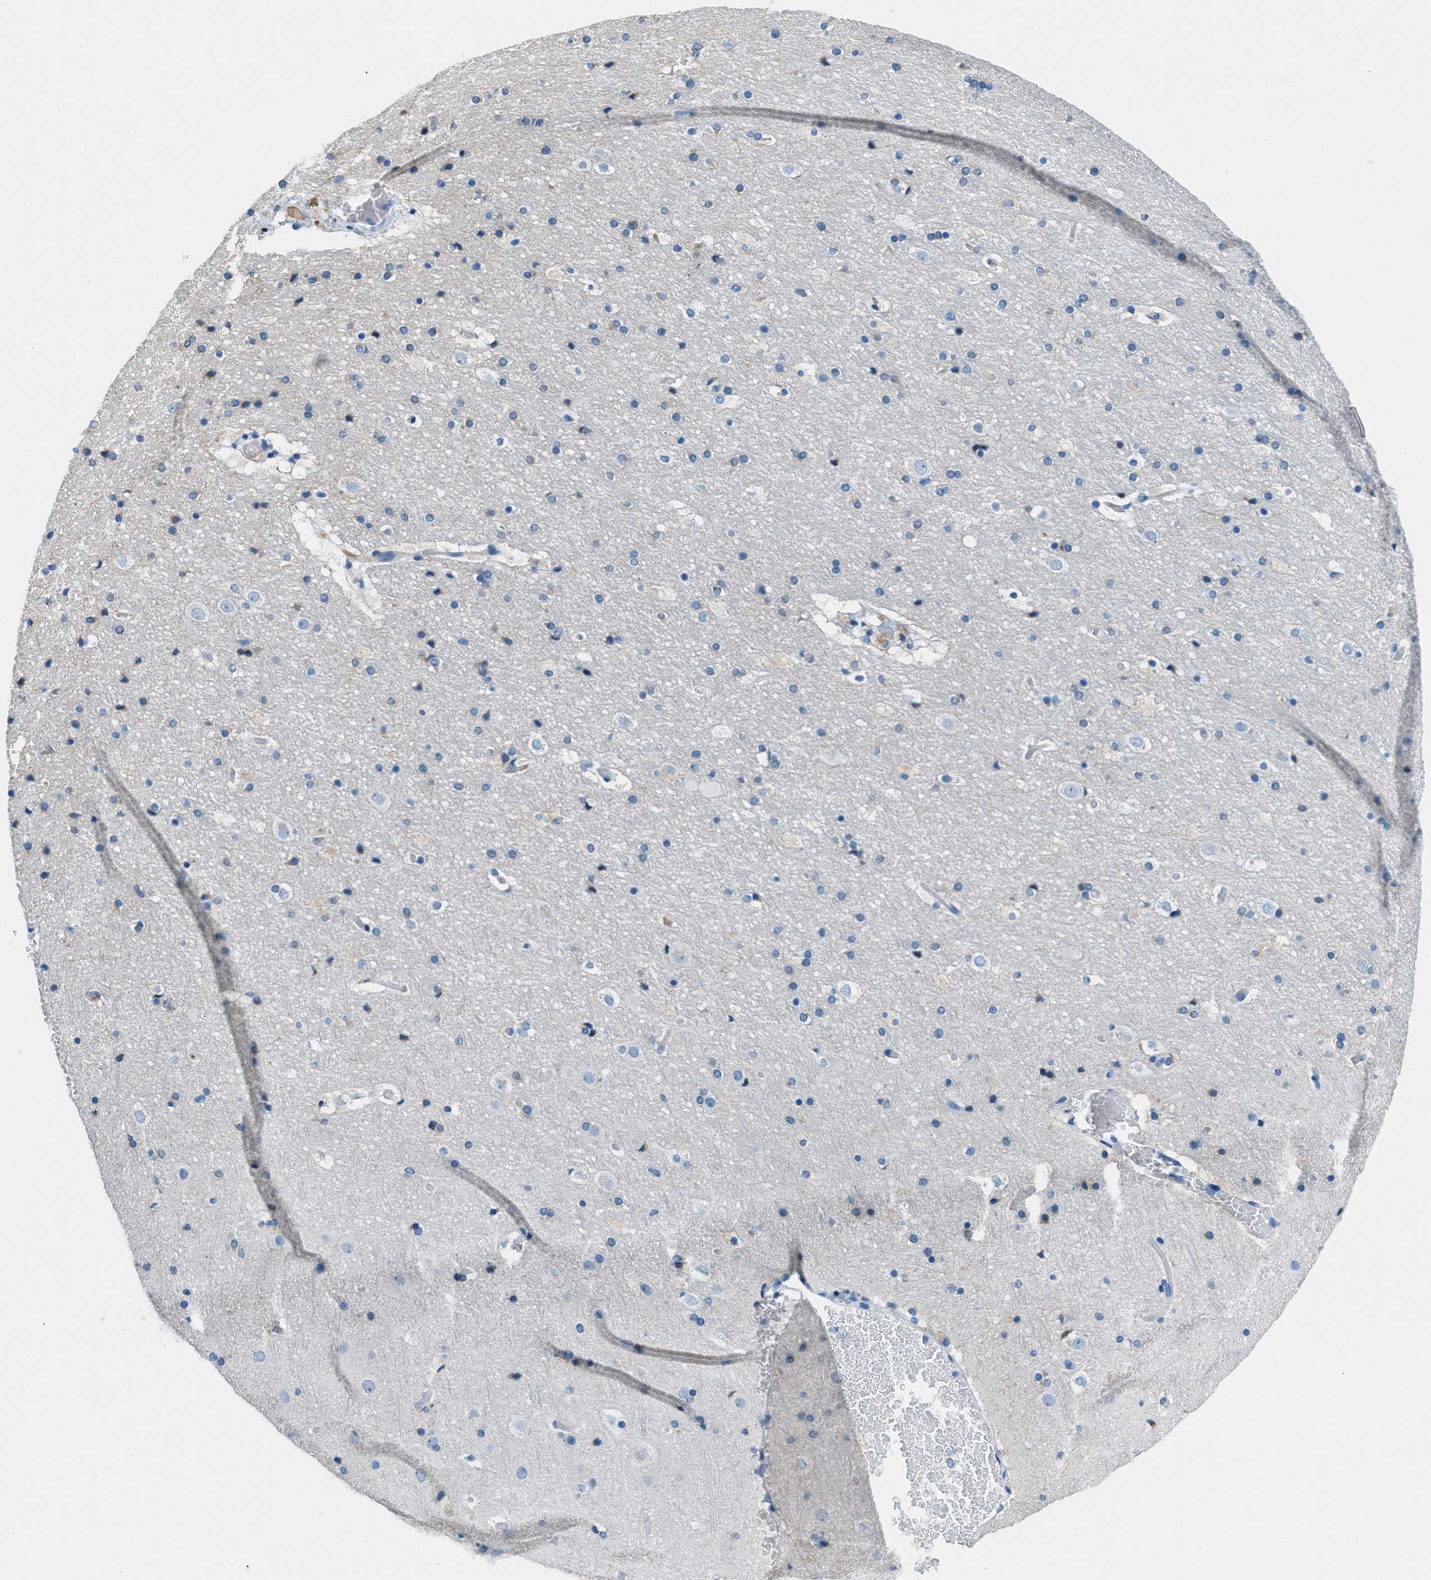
{"staining": {"intensity": "negative", "quantity": "none", "location": "none"}, "tissue": "cerebral cortex", "cell_type": "Endothelial cells", "image_type": "normal", "snomed": [{"axis": "morphology", "description": "Normal tissue, NOS"}, {"axis": "topography", "description": "Cerebral cortex"}], "caption": "DAB (3,3'-diaminobenzidine) immunohistochemical staining of normal cerebral cortex reveals no significant positivity in endothelial cells.", "gene": "MGARP", "patient": {"sex": "male", "age": 57}}